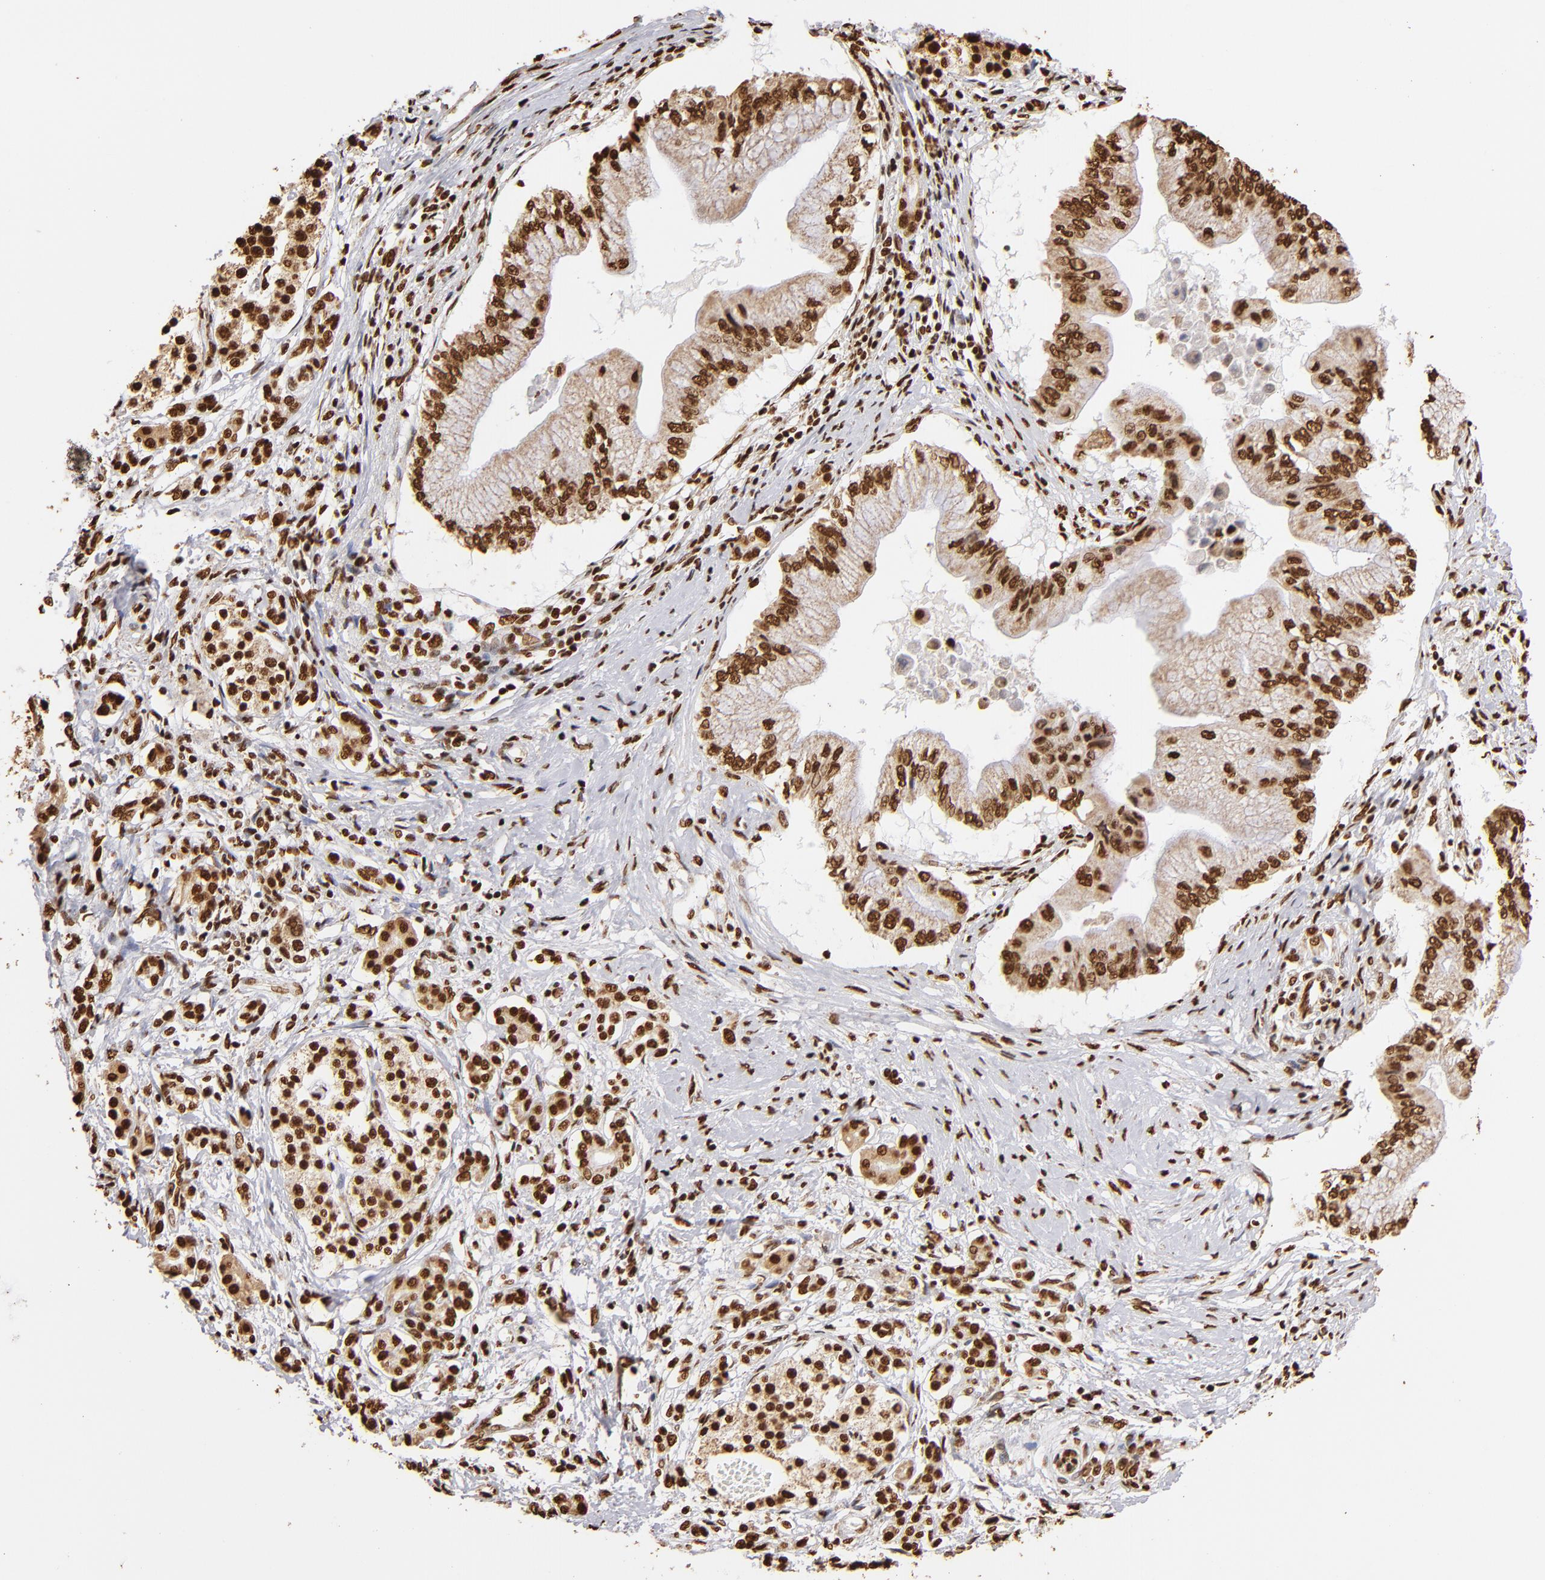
{"staining": {"intensity": "strong", "quantity": ">75%", "location": "nuclear"}, "tissue": "pancreatic cancer", "cell_type": "Tumor cells", "image_type": "cancer", "snomed": [{"axis": "morphology", "description": "Adenocarcinoma, NOS"}, {"axis": "topography", "description": "Pancreas"}], "caption": "IHC histopathology image of neoplastic tissue: pancreatic cancer (adenocarcinoma) stained using IHC shows high levels of strong protein expression localized specifically in the nuclear of tumor cells, appearing as a nuclear brown color.", "gene": "ILF3", "patient": {"sex": "male", "age": 62}}